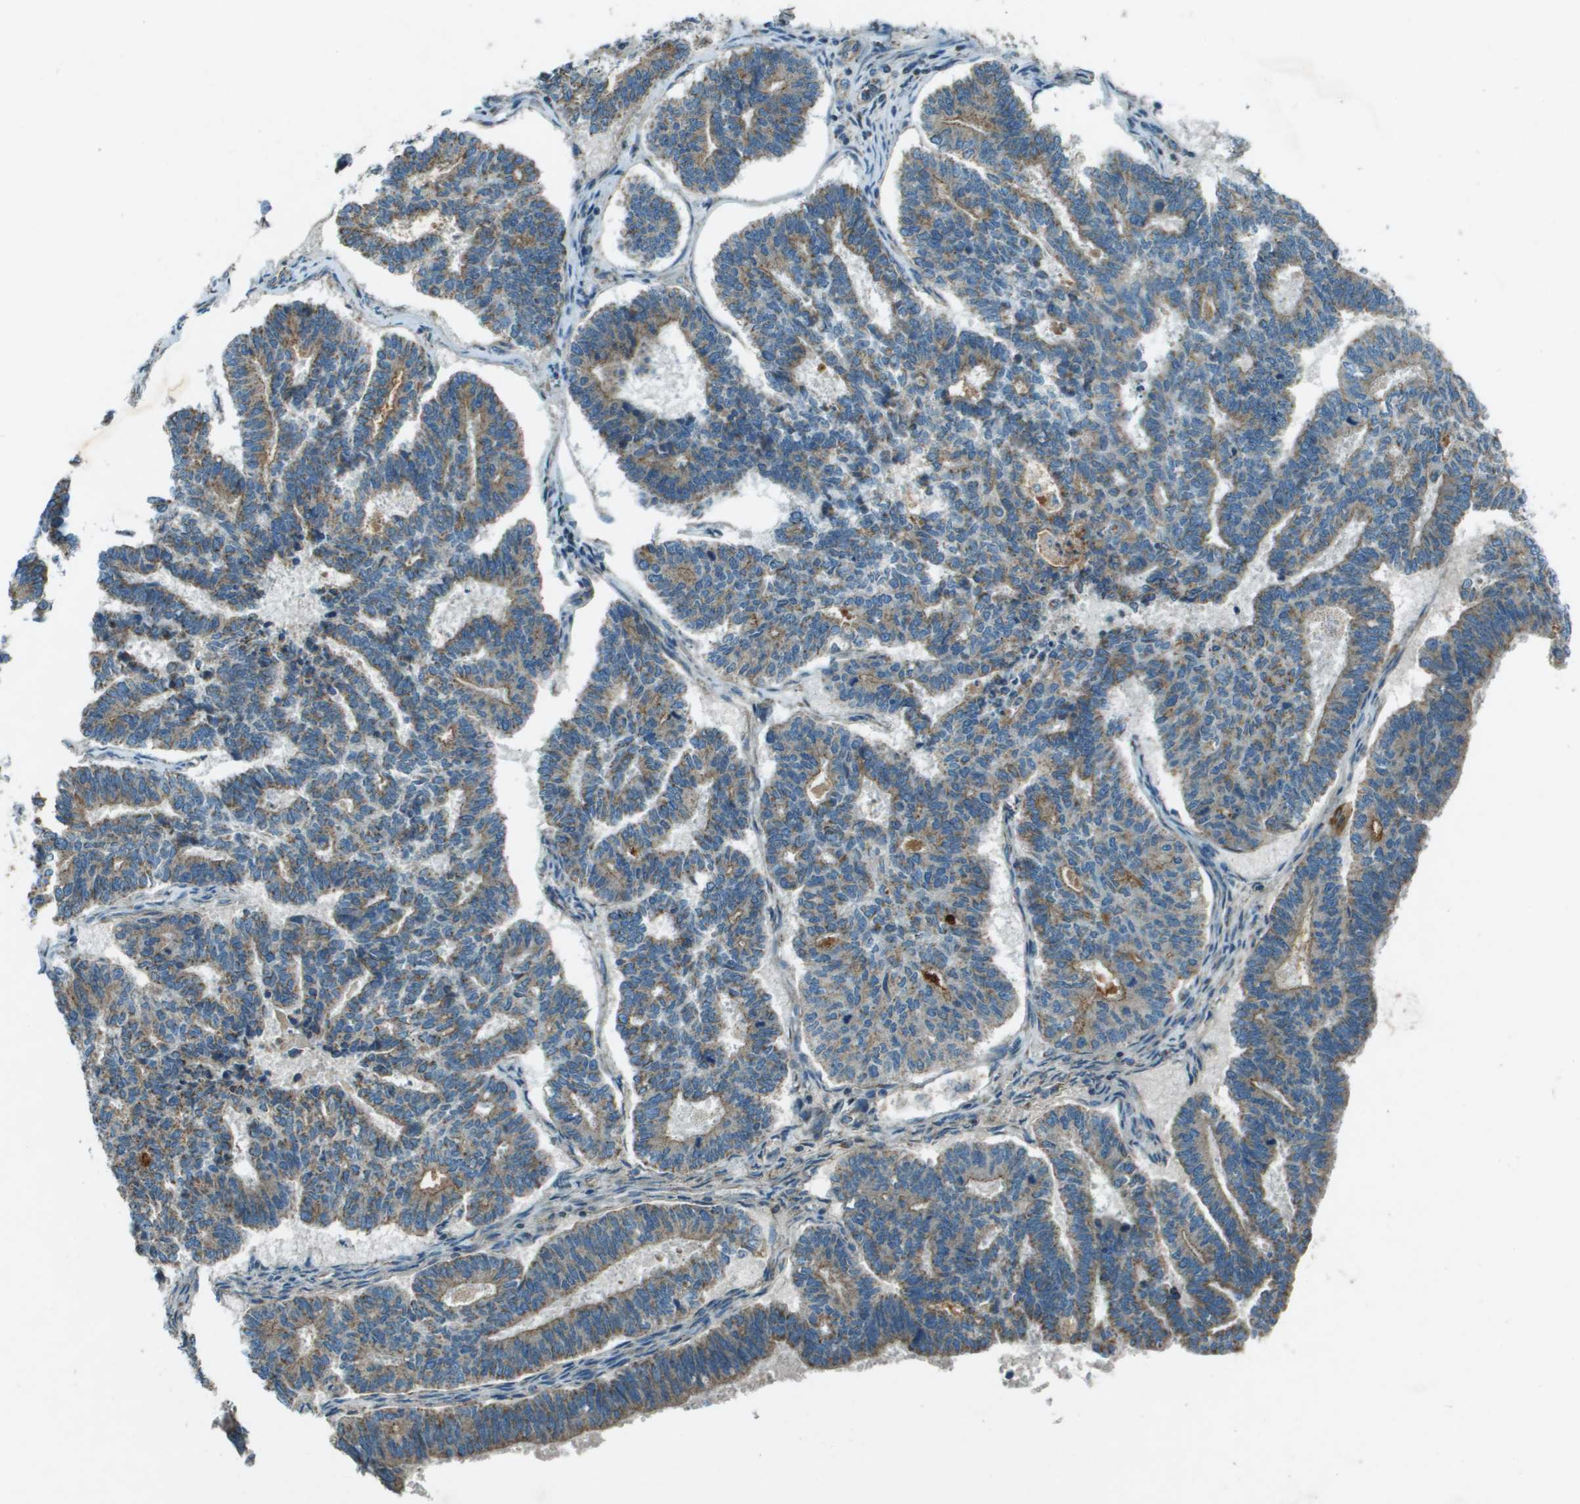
{"staining": {"intensity": "moderate", "quantity": ">75%", "location": "cytoplasmic/membranous"}, "tissue": "endometrial cancer", "cell_type": "Tumor cells", "image_type": "cancer", "snomed": [{"axis": "morphology", "description": "Adenocarcinoma, NOS"}, {"axis": "topography", "description": "Endometrium"}], "caption": "Protein staining of adenocarcinoma (endometrial) tissue shows moderate cytoplasmic/membranous positivity in approximately >75% of tumor cells.", "gene": "MIGA1", "patient": {"sex": "female", "age": 70}}